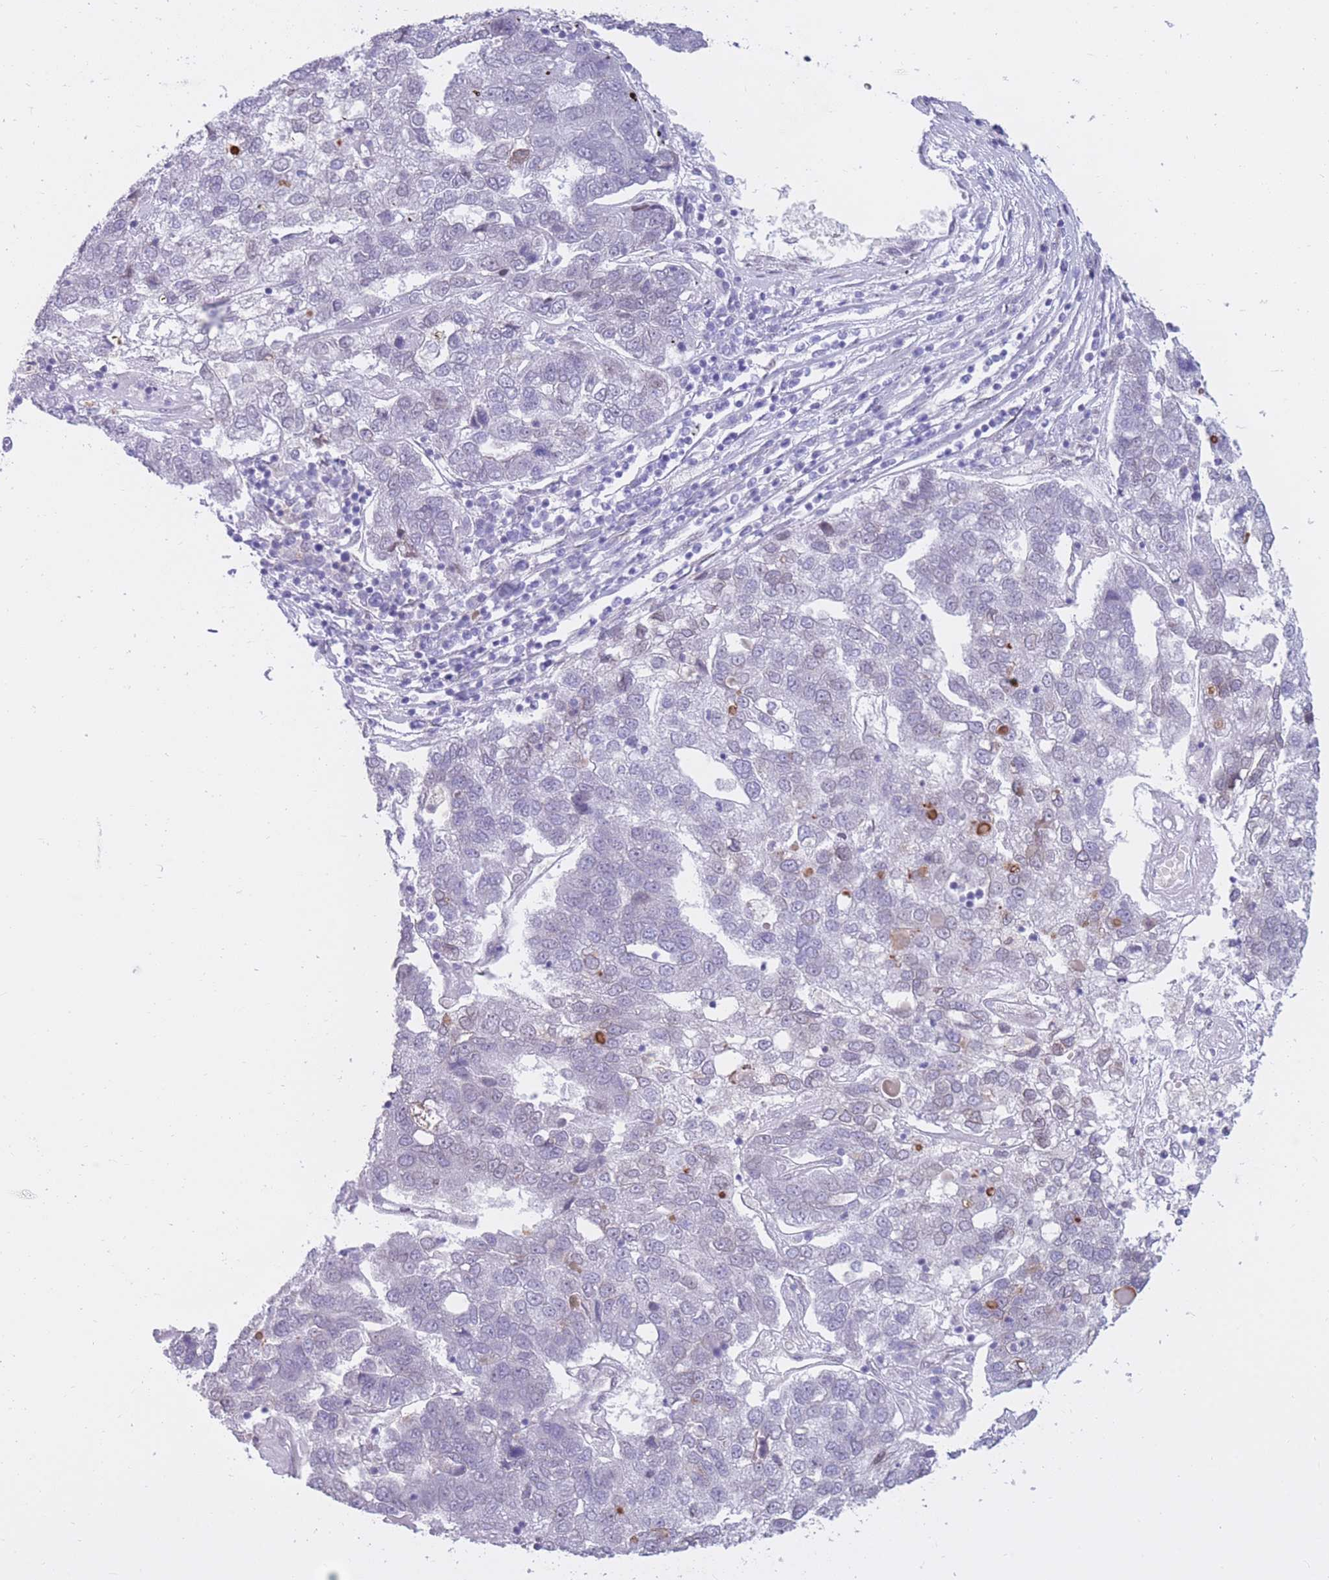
{"staining": {"intensity": "negative", "quantity": "none", "location": "none"}, "tissue": "pancreatic cancer", "cell_type": "Tumor cells", "image_type": "cancer", "snomed": [{"axis": "morphology", "description": "Adenocarcinoma, NOS"}, {"axis": "topography", "description": "Pancreas"}], "caption": "Tumor cells are negative for protein expression in human pancreatic cancer.", "gene": "HOOK2", "patient": {"sex": "female", "age": 61}}